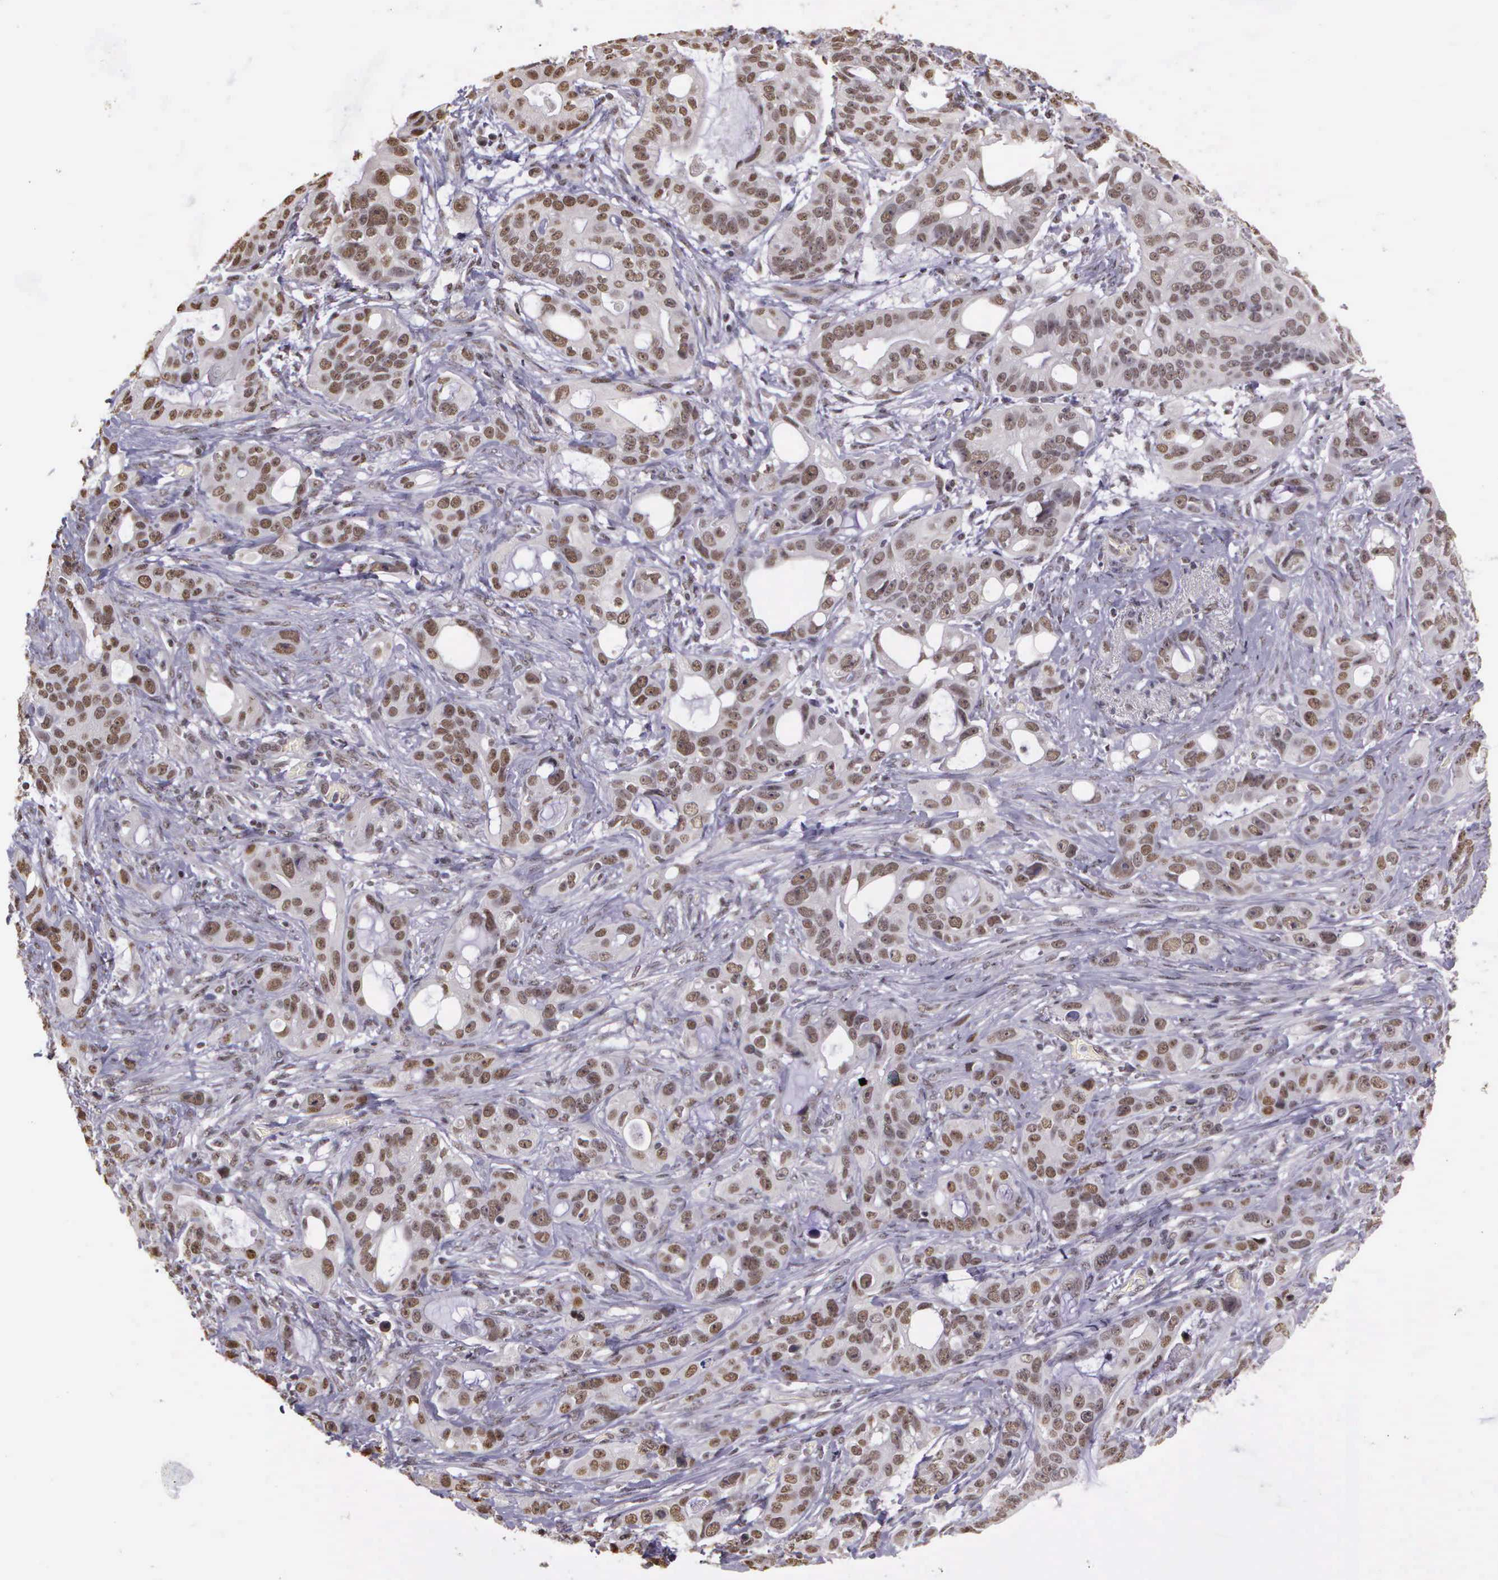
{"staining": {"intensity": "weak", "quantity": ">75%", "location": "nuclear"}, "tissue": "stomach cancer", "cell_type": "Tumor cells", "image_type": "cancer", "snomed": [{"axis": "morphology", "description": "Adenocarcinoma, NOS"}, {"axis": "topography", "description": "Stomach, upper"}], "caption": "The micrograph shows immunohistochemical staining of stomach adenocarcinoma. There is weak nuclear expression is appreciated in about >75% of tumor cells.", "gene": "ARMCX5", "patient": {"sex": "male", "age": 47}}